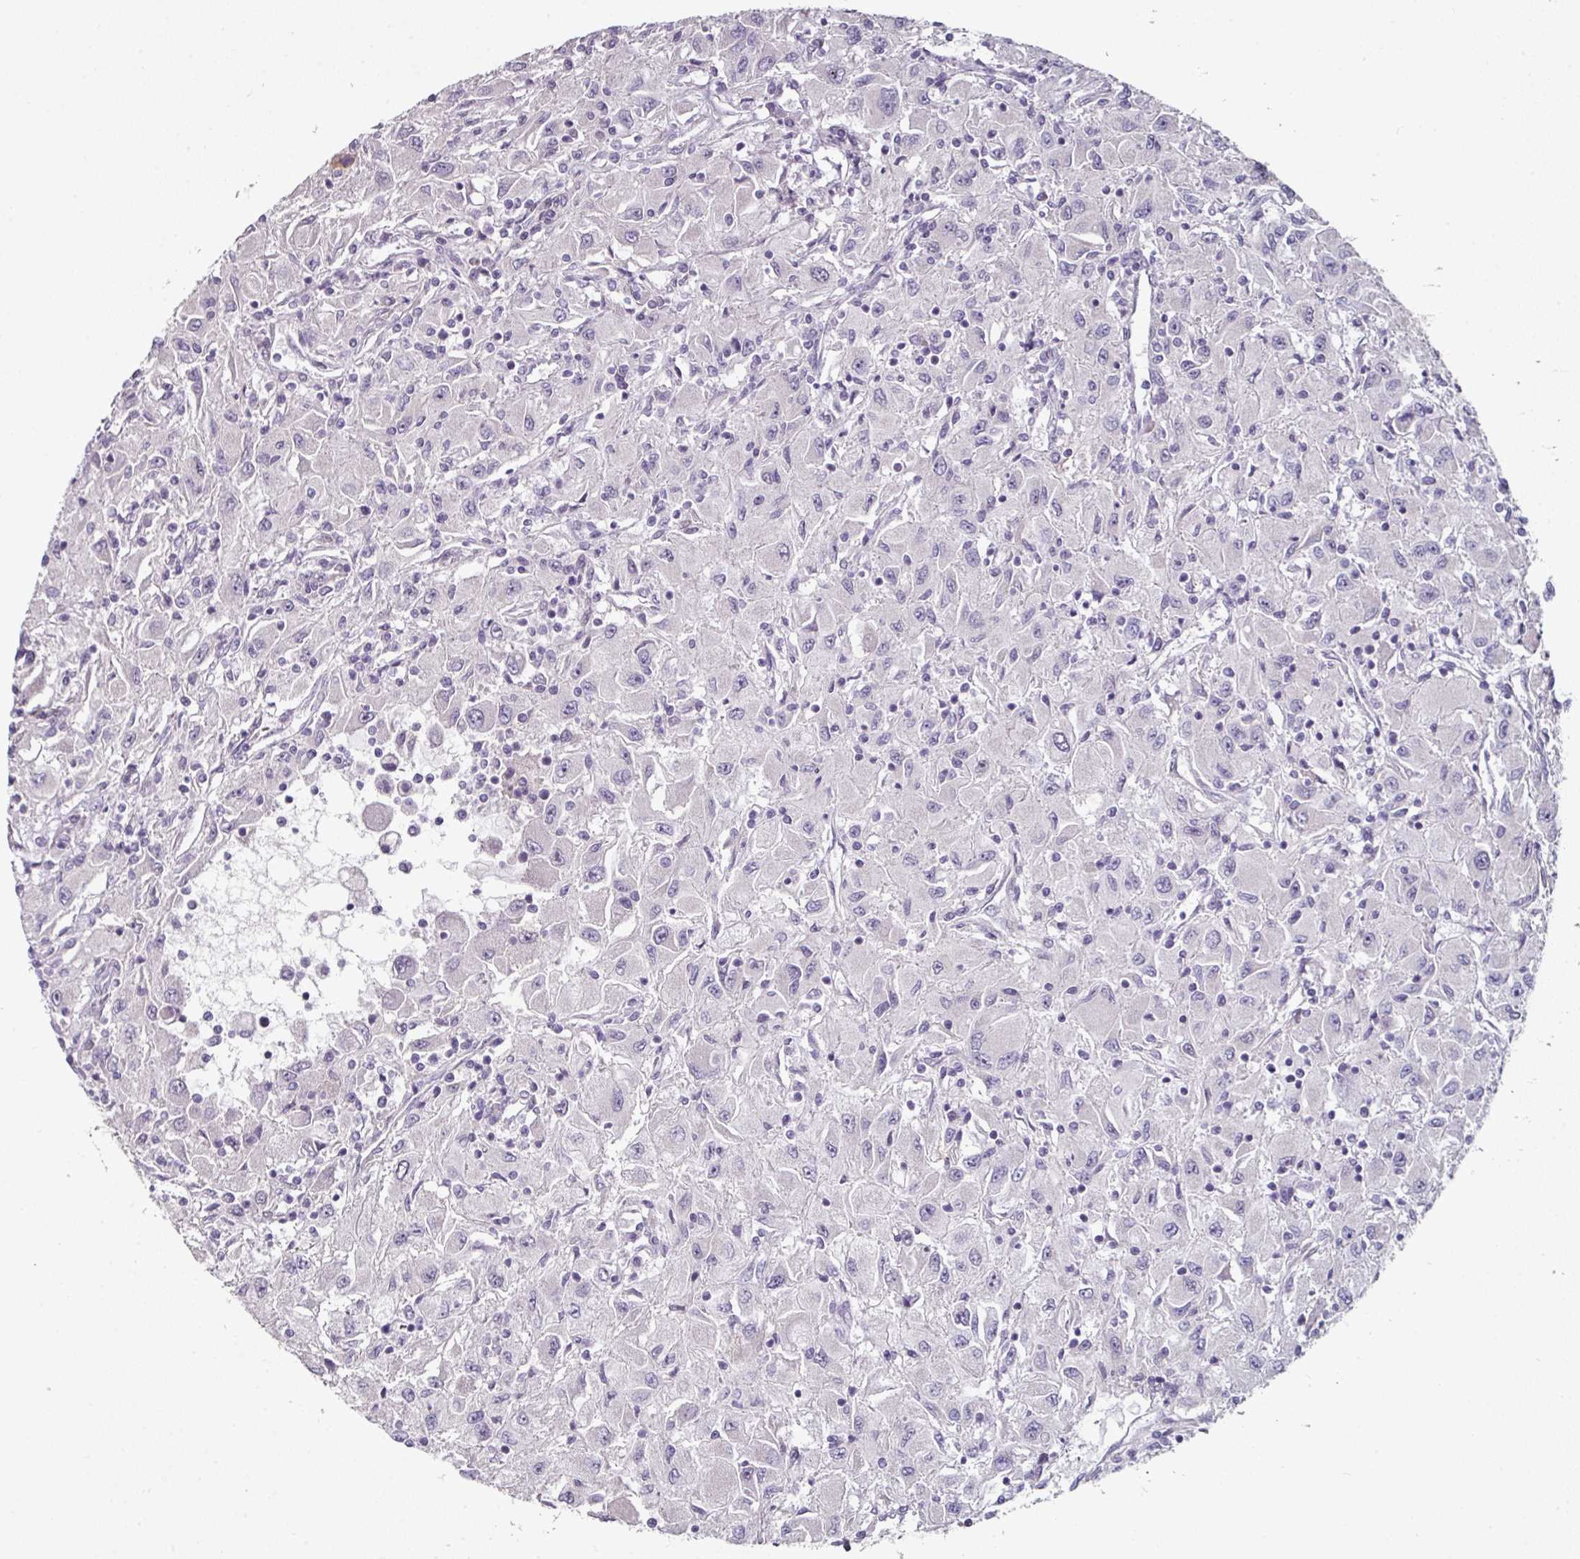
{"staining": {"intensity": "negative", "quantity": "none", "location": "none"}, "tissue": "renal cancer", "cell_type": "Tumor cells", "image_type": "cancer", "snomed": [{"axis": "morphology", "description": "Adenocarcinoma, NOS"}, {"axis": "topography", "description": "Kidney"}], "caption": "Protein analysis of renal adenocarcinoma reveals no significant expression in tumor cells.", "gene": "ELK1", "patient": {"sex": "female", "age": 67}}